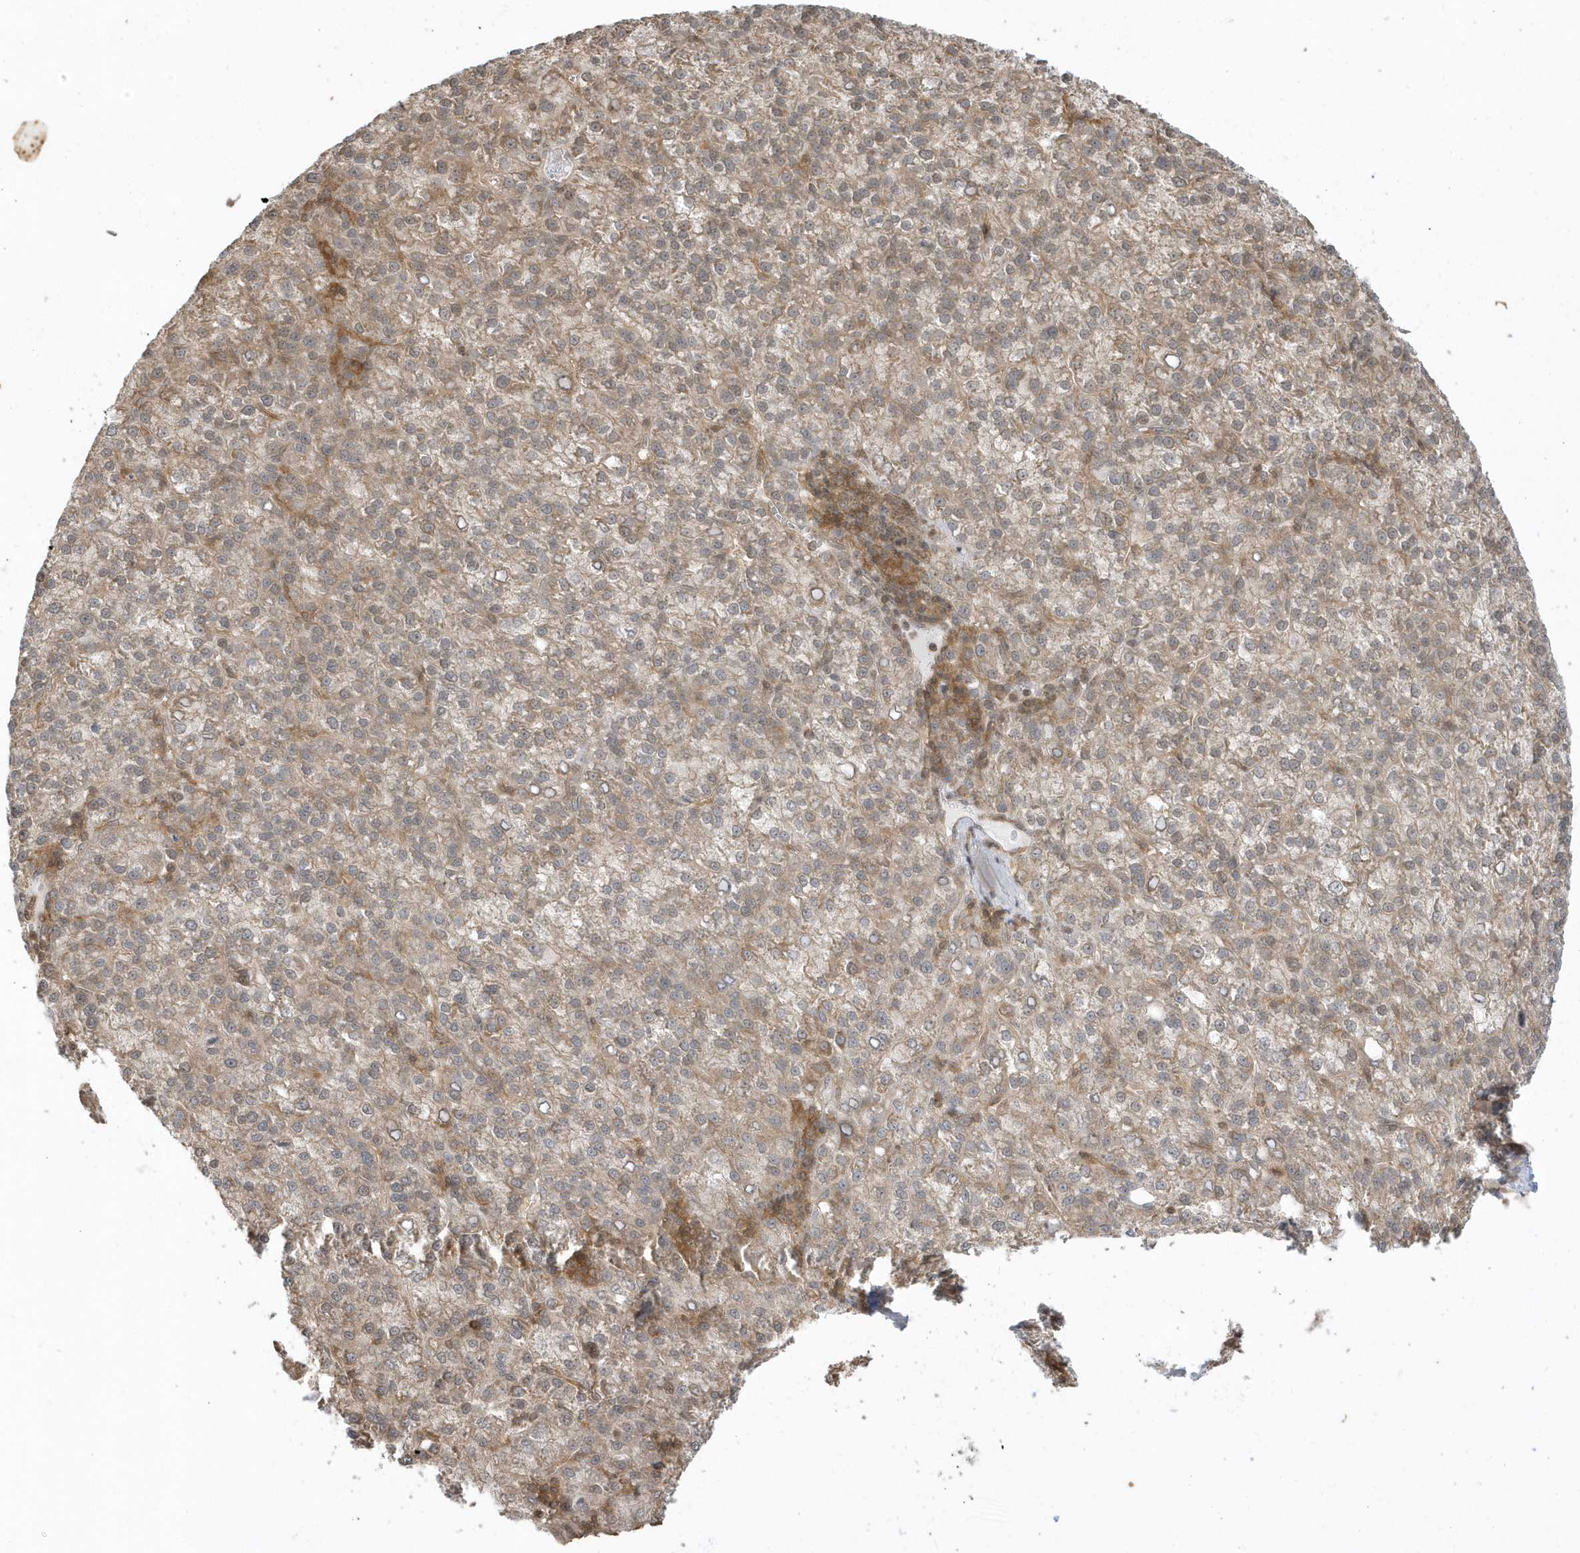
{"staining": {"intensity": "weak", "quantity": ">75%", "location": "cytoplasmic/membranous"}, "tissue": "liver cancer", "cell_type": "Tumor cells", "image_type": "cancer", "snomed": [{"axis": "morphology", "description": "Carcinoma, Hepatocellular, NOS"}, {"axis": "topography", "description": "Liver"}], "caption": "Immunohistochemistry (IHC) (DAB (3,3'-diaminobenzidine)) staining of human hepatocellular carcinoma (liver) demonstrates weak cytoplasmic/membranous protein staining in about >75% of tumor cells. (Stains: DAB in brown, nuclei in blue, Microscopy: brightfield microscopy at high magnification).", "gene": "PPP1R7", "patient": {"sex": "female", "age": 58}}